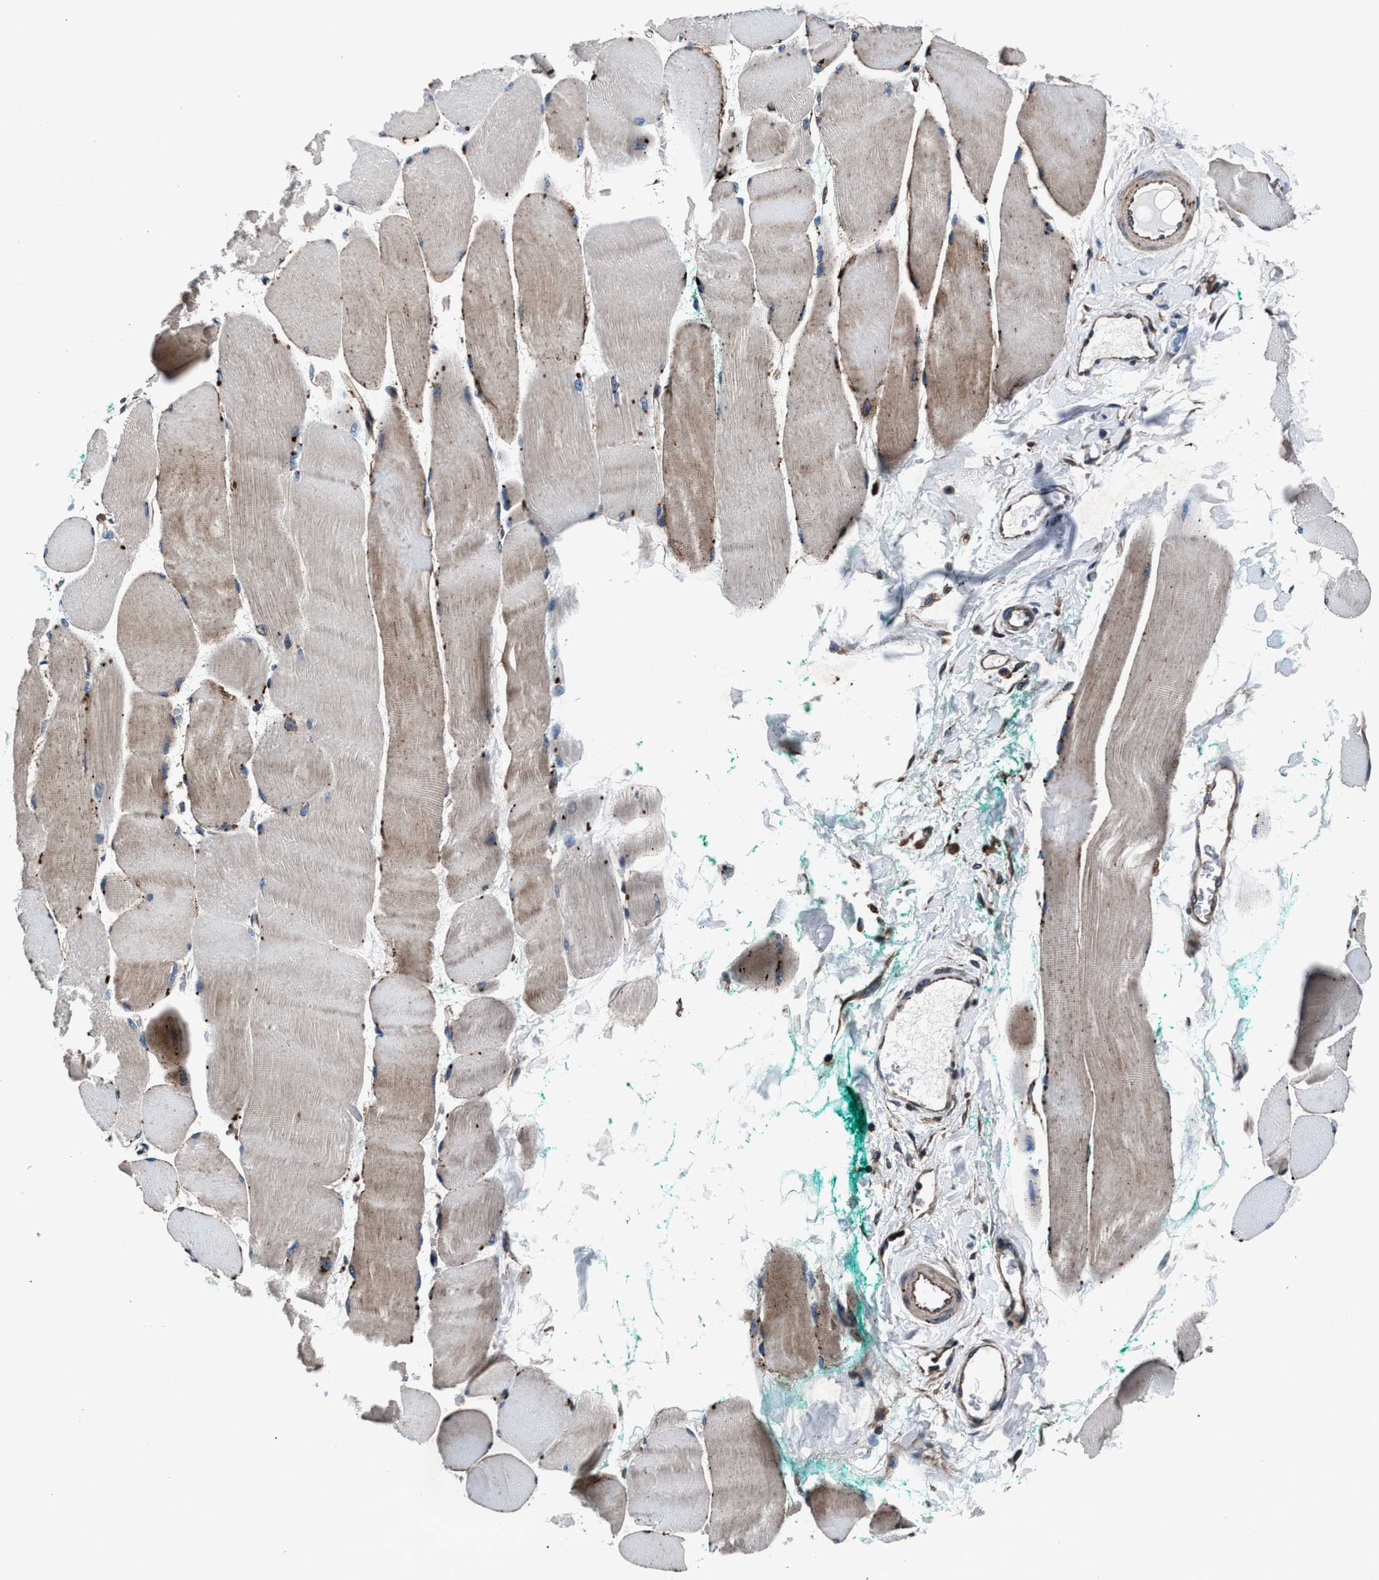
{"staining": {"intensity": "strong", "quantity": "<25%", "location": "cytoplasmic/membranous"}, "tissue": "skeletal muscle", "cell_type": "Myocytes", "image_type": "normal", "snomed": [{"axis": "morphology", "description": "Normal tissue, NOS"}, {"axis": "morphology", "description": "Squamous cell carcinoma, NOS"}, {"axis": "topography", "description": "Skeletal muscle"}], "caption": "The micrograph shows immunohistochemical staining of benign skeletal muscle. There is strong cytoplasmic/membranous positivity is identified in about <25% of myocytes. (brown staining indicates protein expression, while blue staining denotes nuclei).", "gene": "MFSD11", "patient": {"sex": "male", "age": 51}}